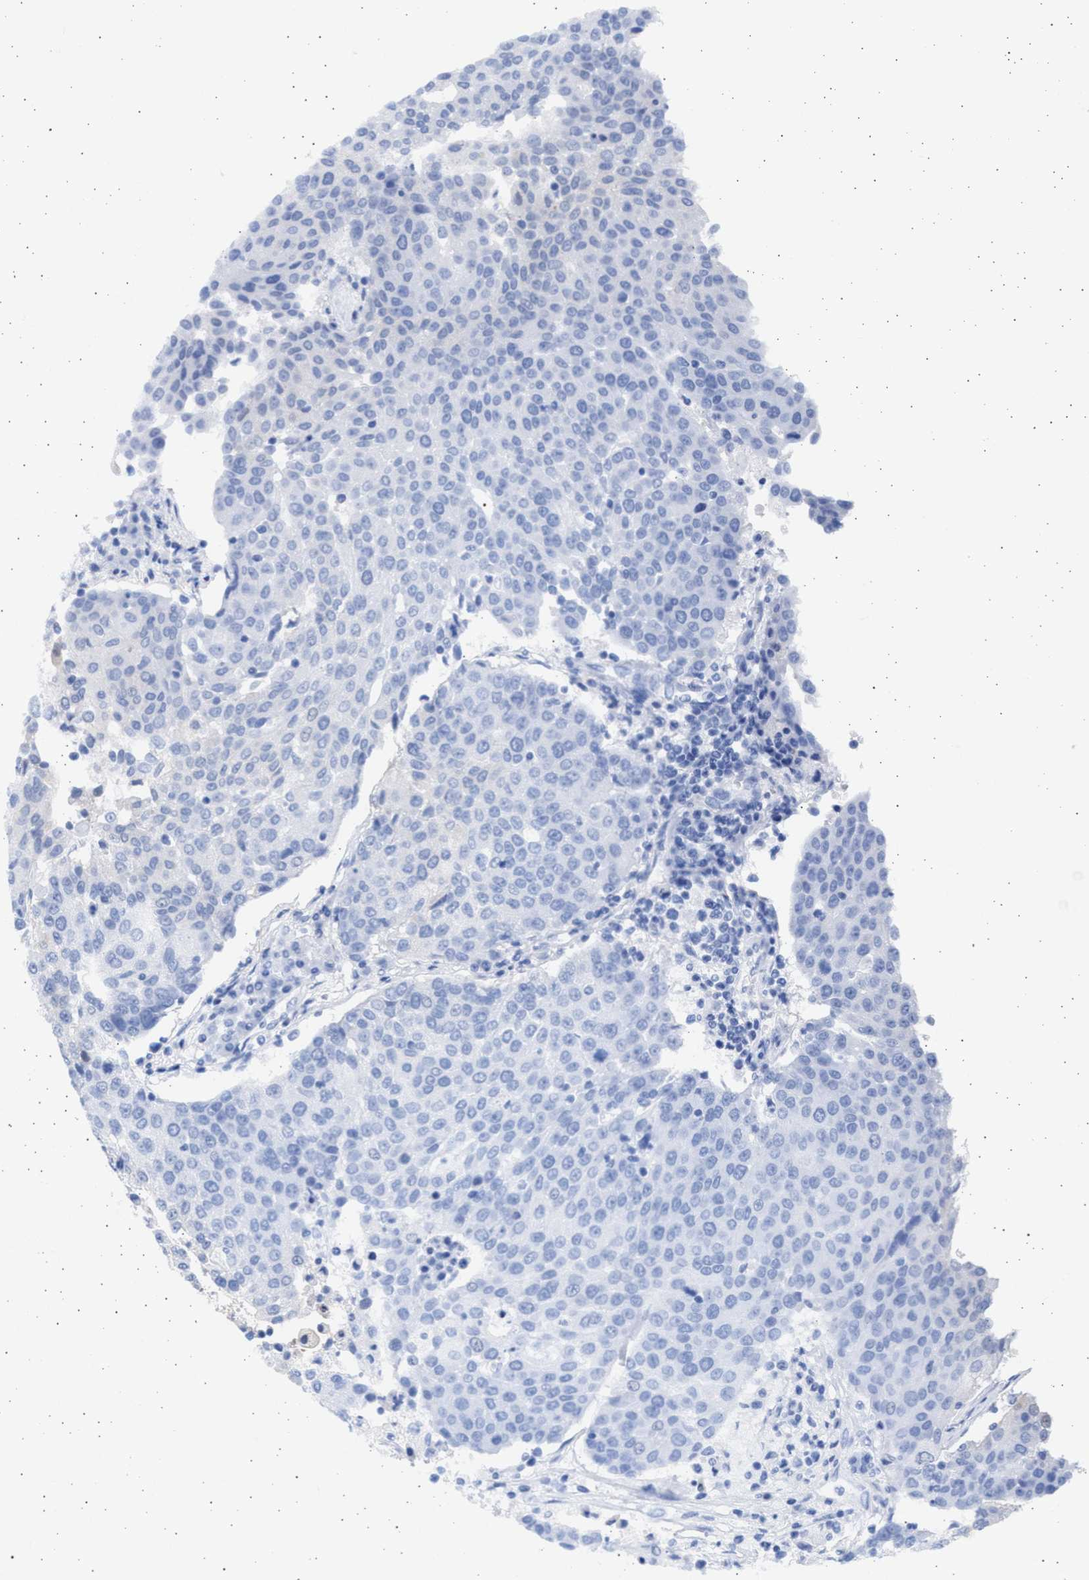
{"staining": {"intensity": "negative", "quantity": "none", "location": "none"}, "tissue": "urothelial cancer", "cell_type": "Tumor cells", "image_type": "cancer", "snomed": [{"axis": "morphology", "description": "Urothelial carcinoma, High grade"}, {"axis": "topography", "description": "Urinary bladder"}], "caption": "Immunohistochemistry (IHC) image of neoplastic tissue: urothelial cancer stained with DAB (3,3'-diaminobenzidine) exhibits no significant protein staining in tumor cells. (Stains: DAB (3,3'-diaminobenzidine) IHC with hematoxylin counter stain, Microscopy: brightfield microscopy at high magnification).", "gene": "ALDOC", "patient": {"sex": "female", "age": 85}}